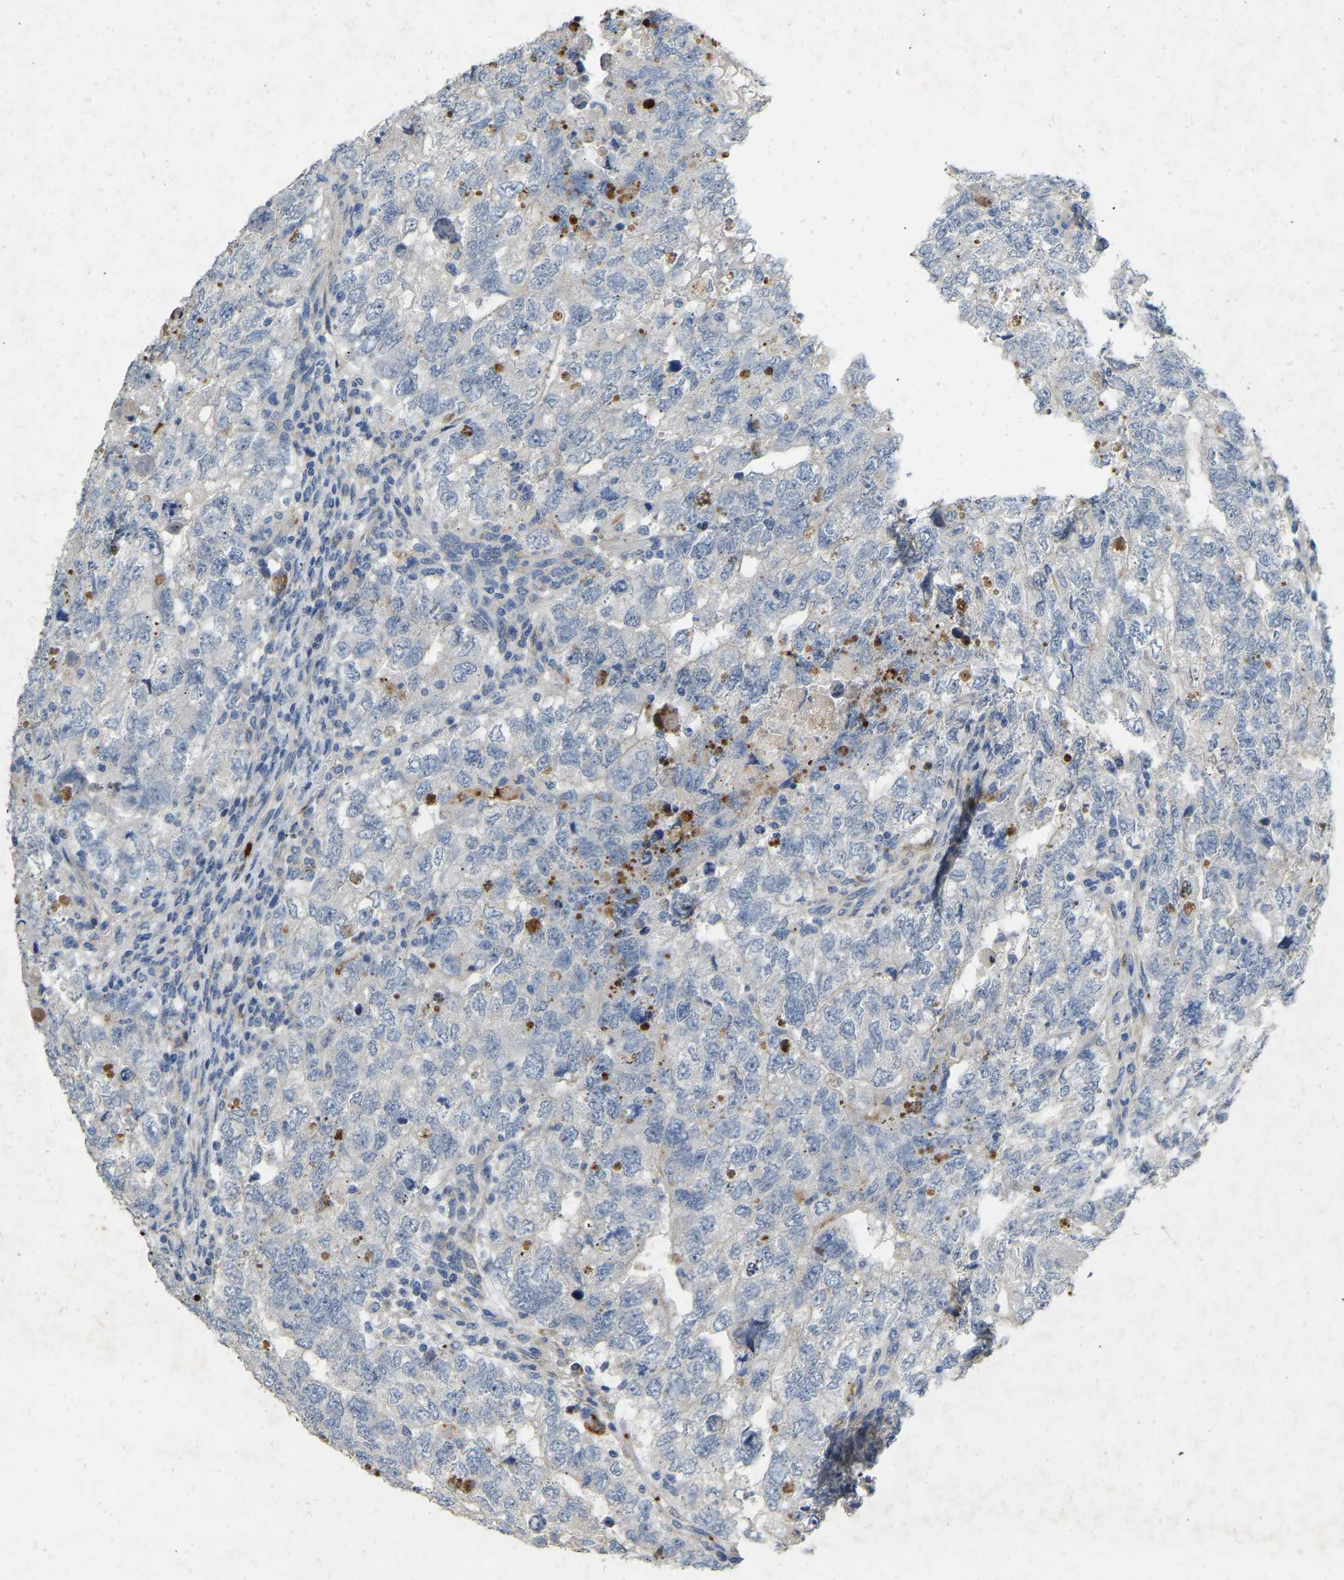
{"staining": {"intensity": "negative", "quantity": "none", "location": "none"}, "tissue": "testis cancer", "cell_type": "Tumor cells", "image_type": "cancer", "snomed": [{"axis": "morphology", "description": "Carcinoma, Embryonal, NOS"}, {"axis": "topography", "description": "Testis"}], "caption": "Immunohistochemical staining of embryonal carcinoma (testis) displays no significant staining in tumor cells.", "gene": "RHEB", "patient": {"sex": "male", "age": 36}}